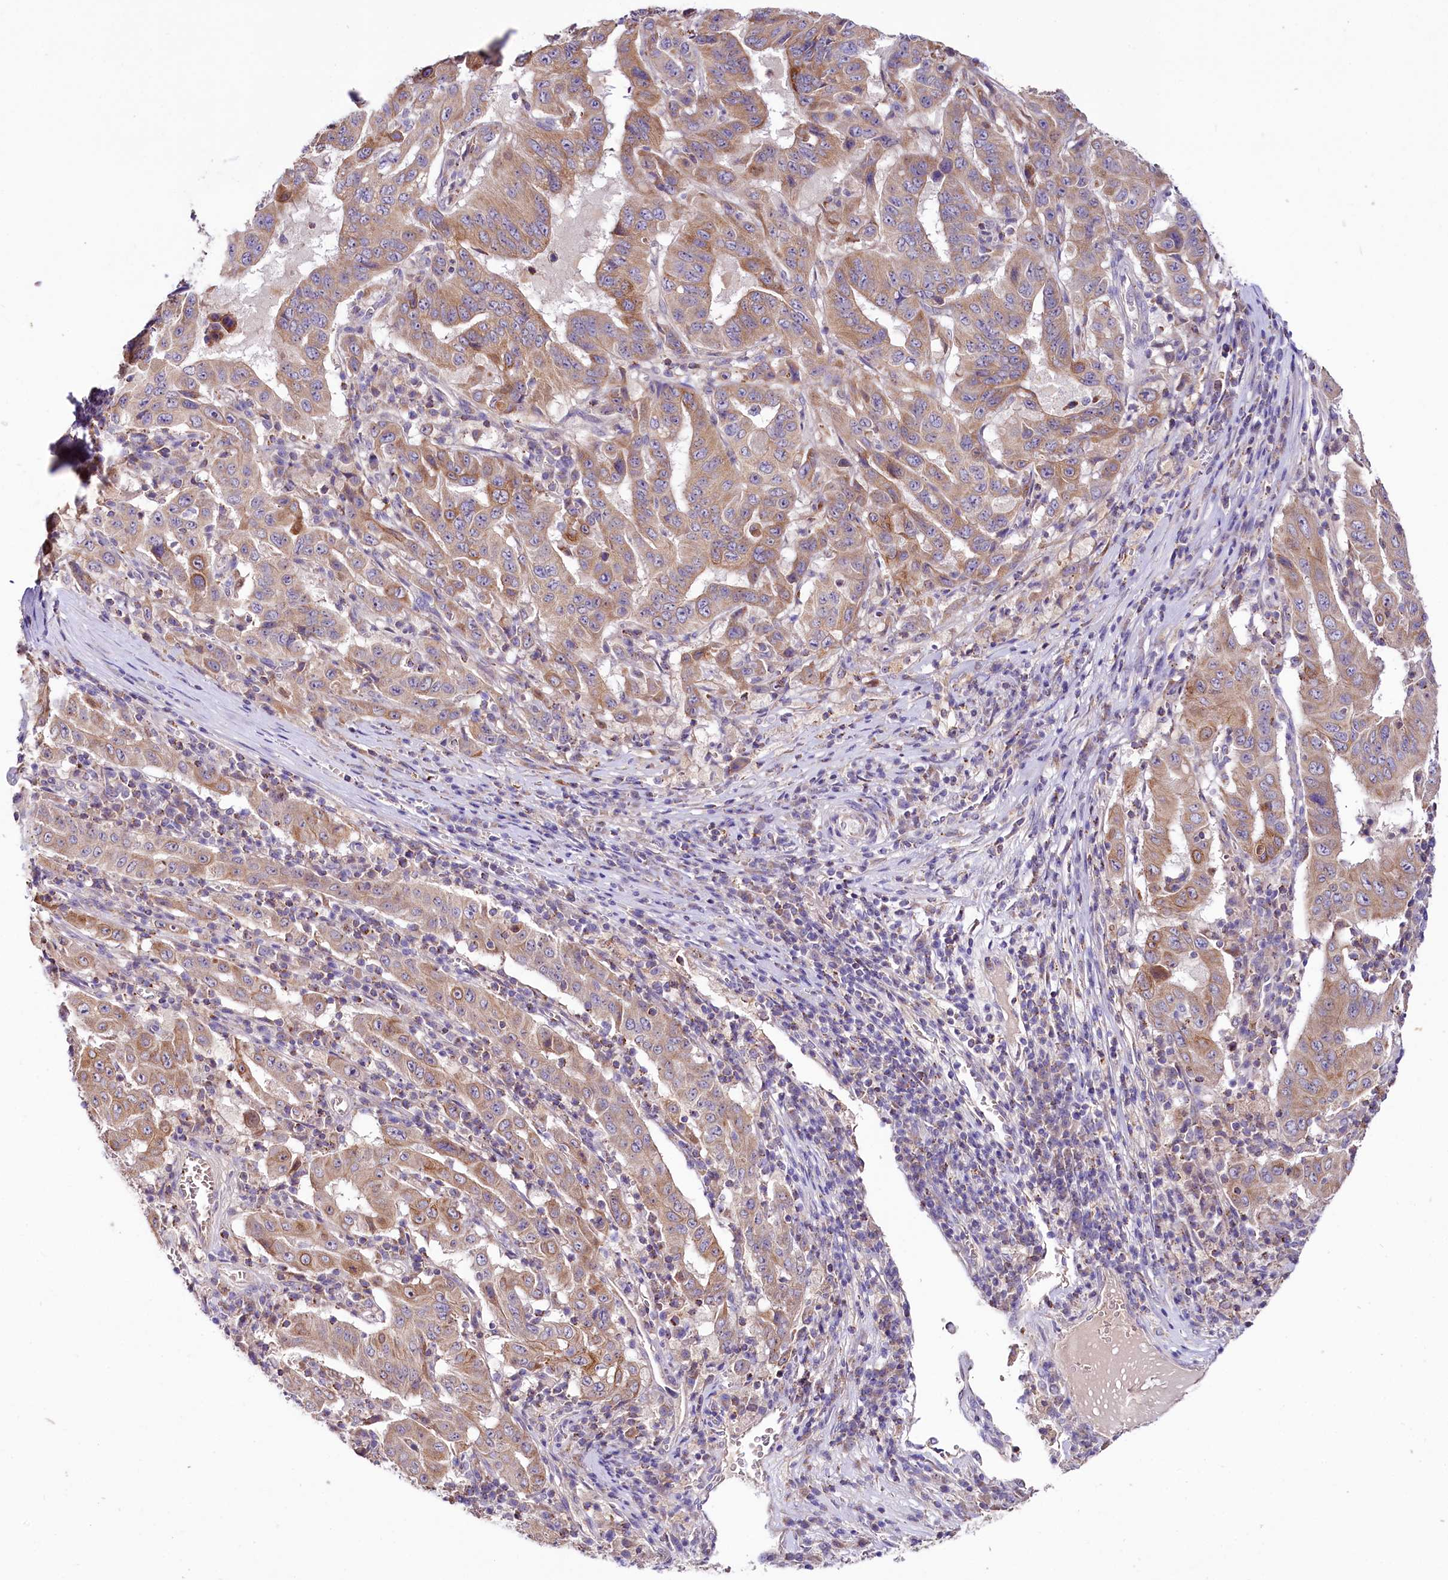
{"staining": {"intensity": "moderate", "quantity": "25%-75%", "location": "cytoplasmic/membranous"}, "tissue": "pancreatic cancer", "cell_type": "Tumor cells", "image_type": "cancer", "snomed": [{"axis": "morphology", "description": "Adenocarcinoma, NOS"}, {"axis": "topography", "description": "Pancreas"}], "caption": "Immunohistochemistry histopathology image of neoplastic tissue: pancreatic adenocarcinoma stained using immunohistochemistry exhibits medium levels of moderate protein expression localized specifically in the cytoplasmic/membranous of tumor cells, appearing as a cytoplasmic/membranous brown color.", "gene": "ZNF45", "patient": {"sex": "male", "age": 63}}